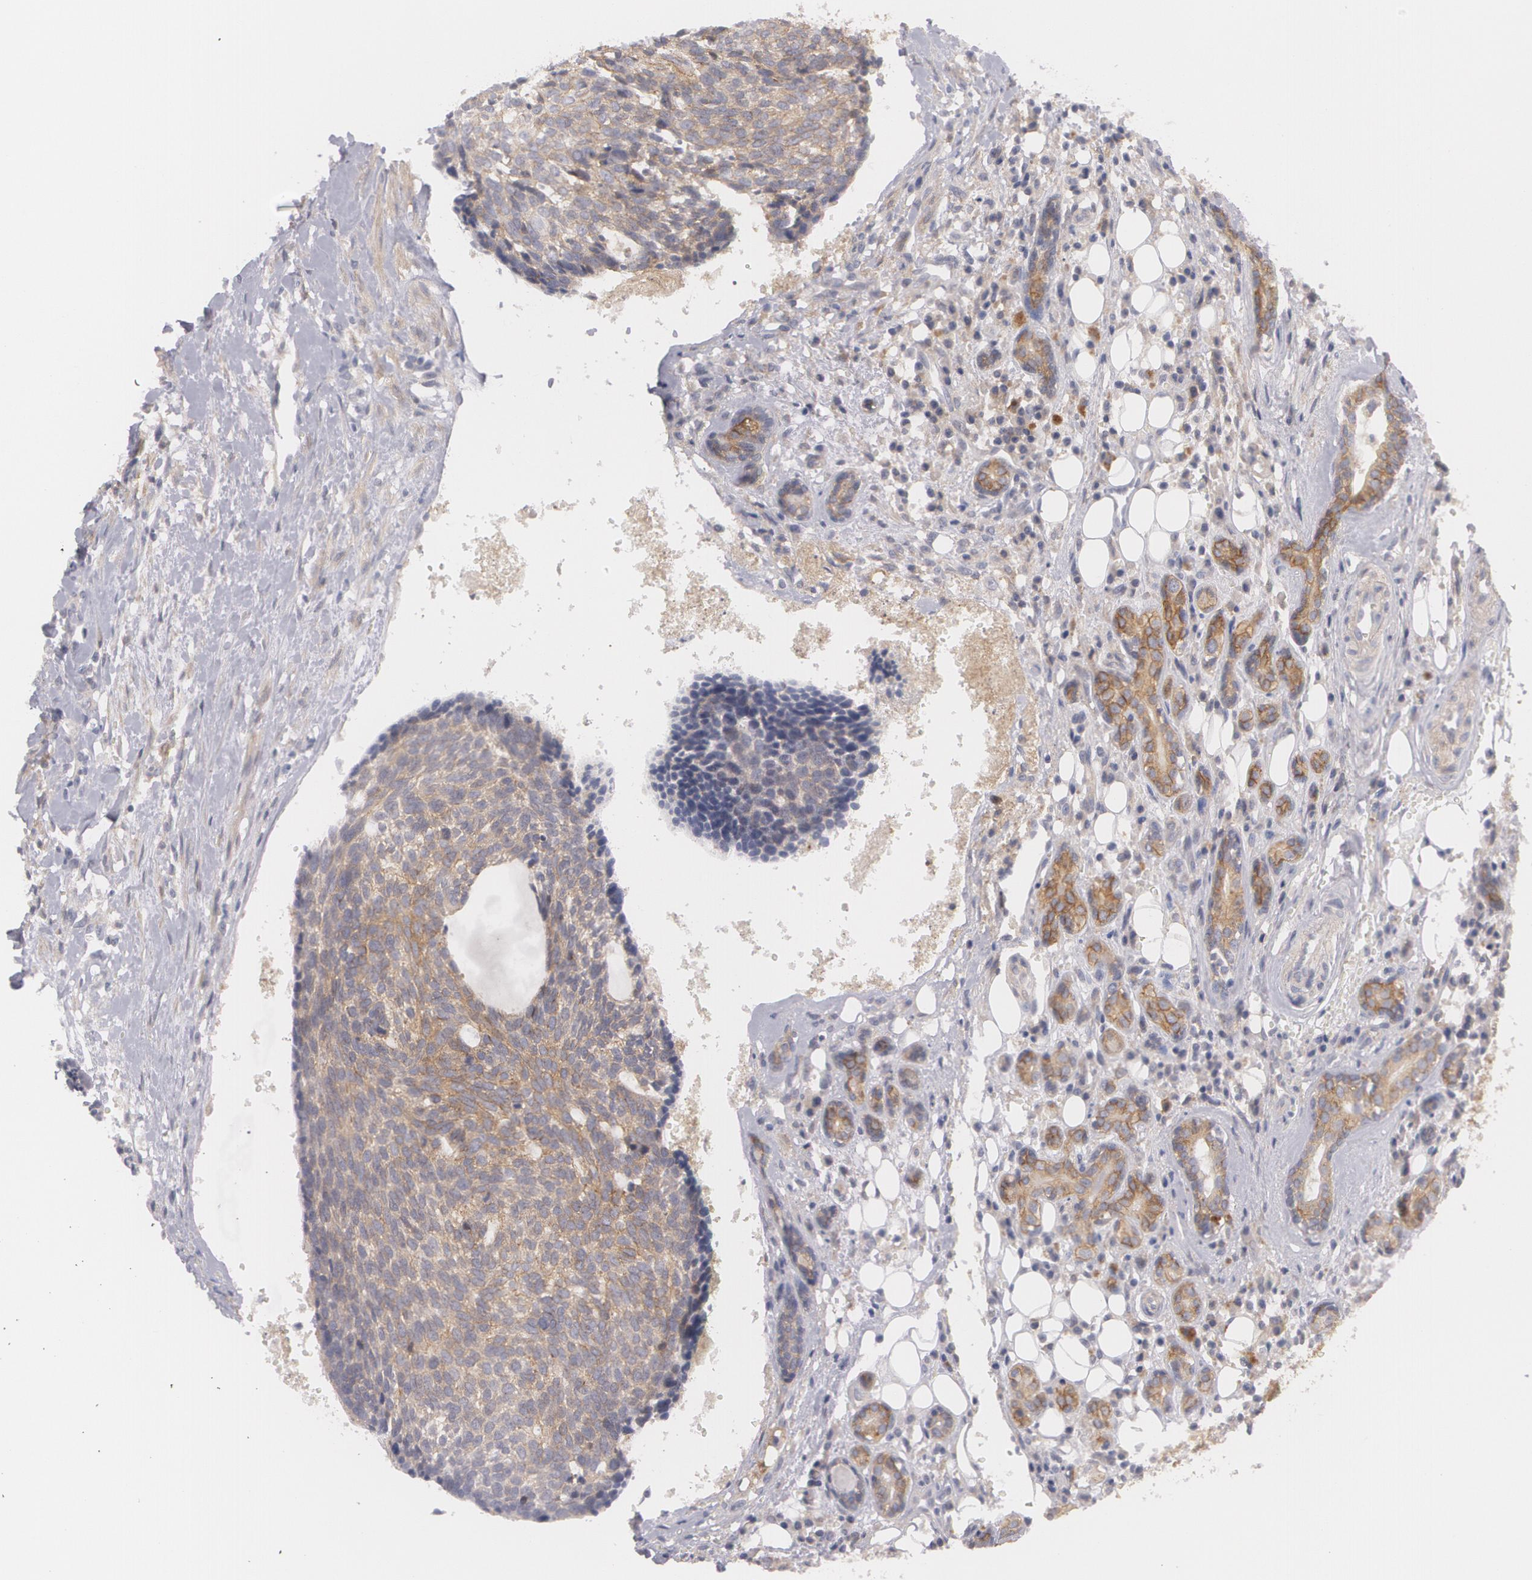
{"staining": {"intensity": "moderate", "quantity": ">75%", "location": "cytoplasmic/membranous"}, "tissue": "head and neck cancer", "cell_type": "Tumor cells", "image_type": "cancer", "snomed": [{"axis": "morphology", "description": "Squamous cell carcinoma, NOS"}, {"axis": "topography", "description": "Salivary gland"}, {"axis": "topography", "description": "Head-Neck"}], "caption": "Approximately >75% of tumor cells in human head and neck squamous cell carcinoma reveal moderate cytoplasmic/membranous protein staining as visualized by brown immunohistochemical staining.", "gene": "CASK", "patient": {"sex": "male", "age": 70}}